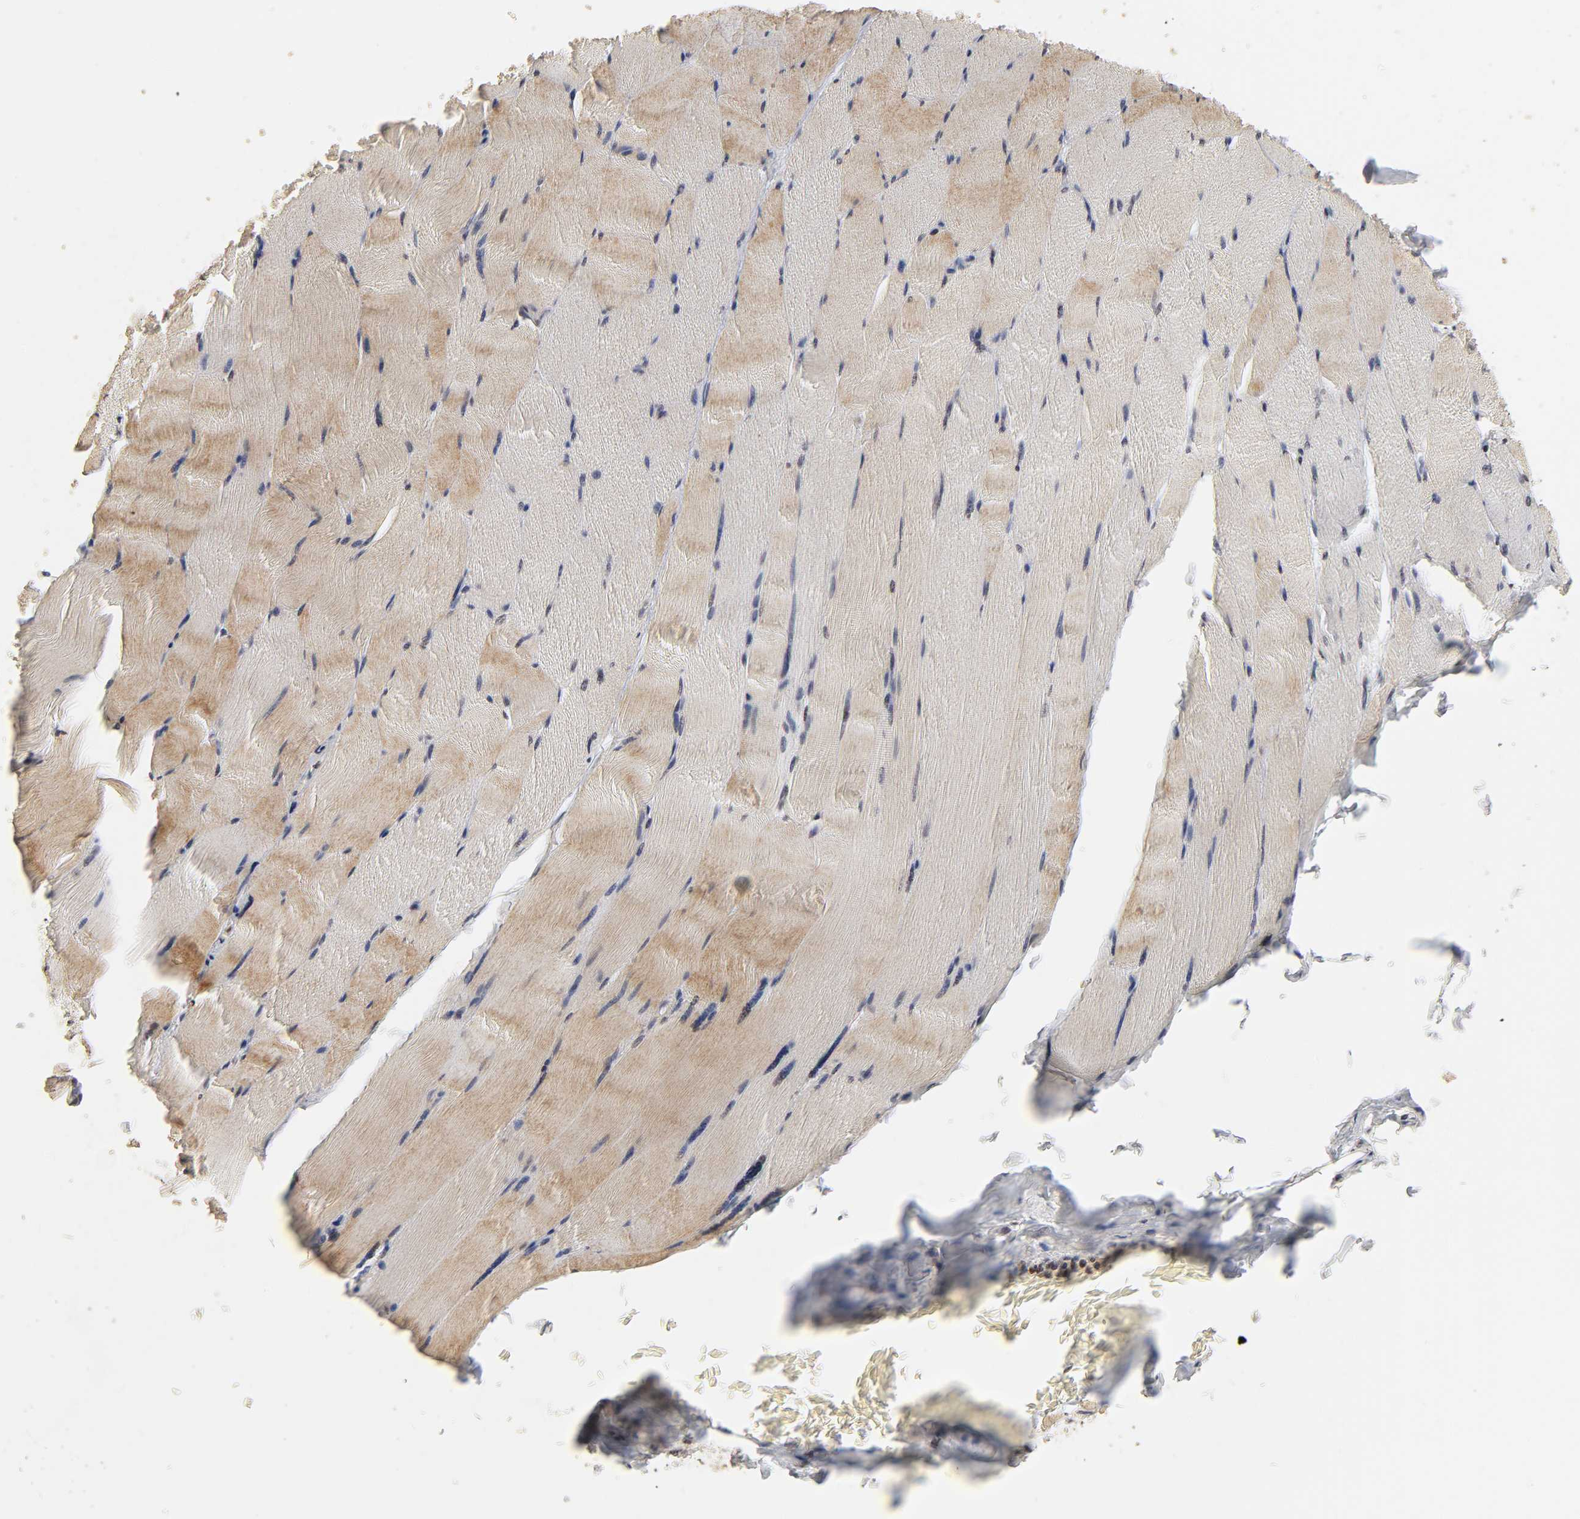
{"staining": {"intensity": "moderate", "quantity": ">75%", "location": "cytoplasmic/membranous,nuclear"}, "tissue": "skeletal muscle", "cell_type": "Myocytes", "image_type": "normal", "snomed": [{"axis": "morphology", "description": "Normal tissue, NOS"}, {"axis": "topography", "description": "Skeletal muscle"}], "caption": "This image exhibits IHC staining of normal skeletal muscle, with medium moderate cytoplasmic/membranous,nuclear staining in approximately >75% of myocytes.", "gene": "ZNF473", "patient": {"sex": "male", "age": 62}}